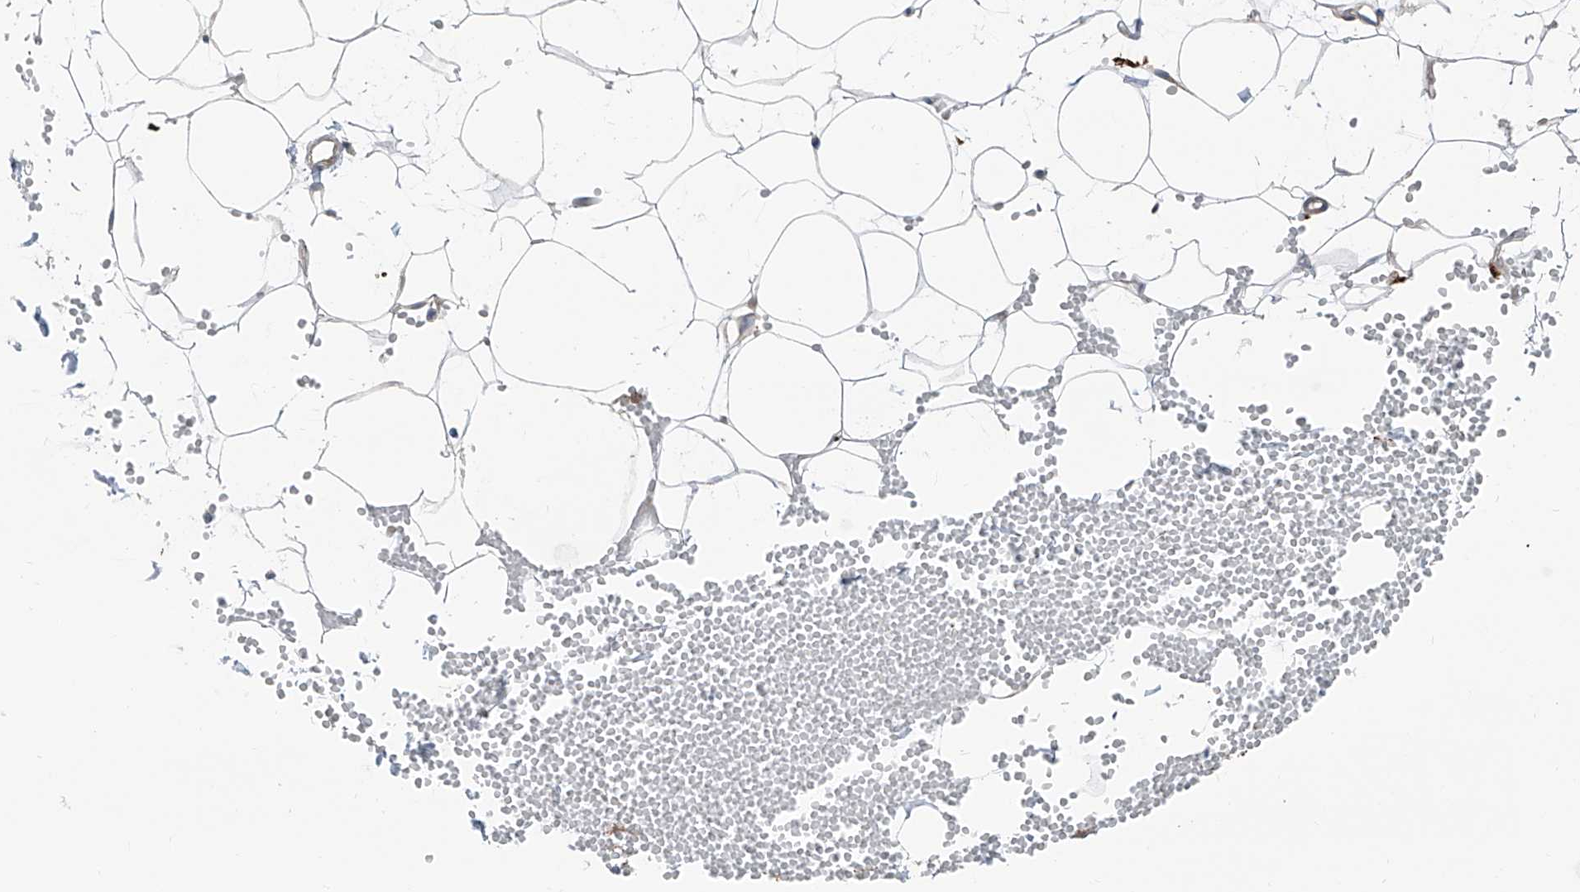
{"staining": {"intensity": "negative", "quantity": "none", "location": "none"}, "tissue": "adipose tissue", "cell_type": "Adipocytes", "image_type": "normal", "snomed": [{"axis": "morphology", "description": "Normal tissue, NOS"}, {"axis": "topography", "description": "Breast"}], "caption": "Immunohistochemical staining of unremarkable adipose tissue shows no significant positivity in adipocytes. (Brightfield microscopy of DAB (3,3'-diaminobenzidine) immunohistochemistry at high magnification).", "gene": "HSPB11", "patient": {"sex": "female", "age": 23}}